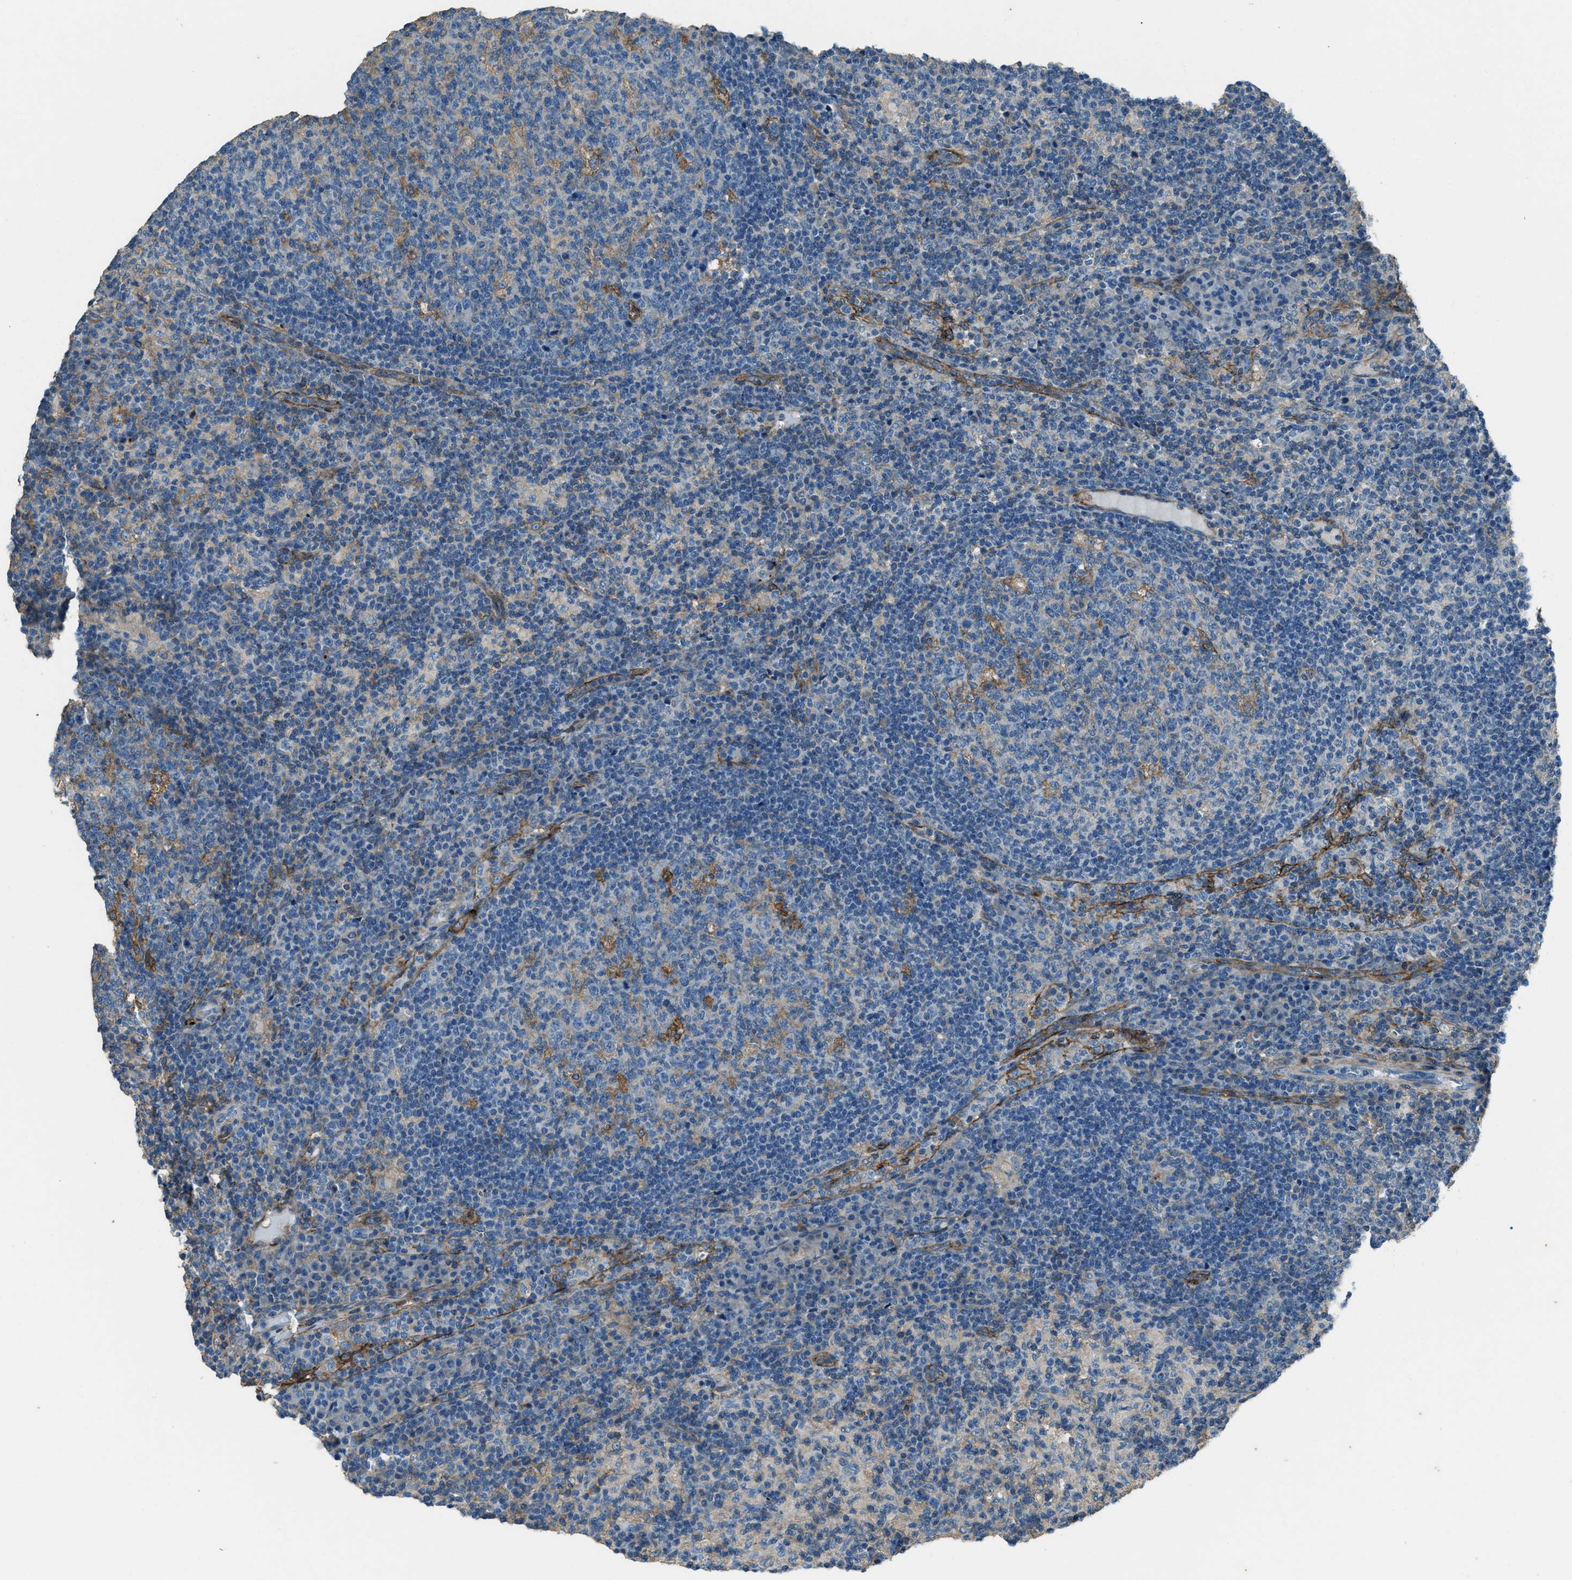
{"staining": {"intensity": "weak", "quantity": "<25%", "location": "cytoplasmic/membranous"}, "tissue": "lymph node", "cell_type": "Germinal center cells", "image_type": "normal", "snomed": [{"axis": "morphology", "description": "Normal tissue, NOS"}, {"axis": "morphology", "description": "Inflammation, NOS"}, {"axis": "topography", "description": "Lymph node"}], "caption": "Immunohistochemistry (IHC) of unremarkable lymph node demonstrates no staining in germinal center cells.", "gene": "SVIL", "patient": {"sex": "male", "age": 55}}